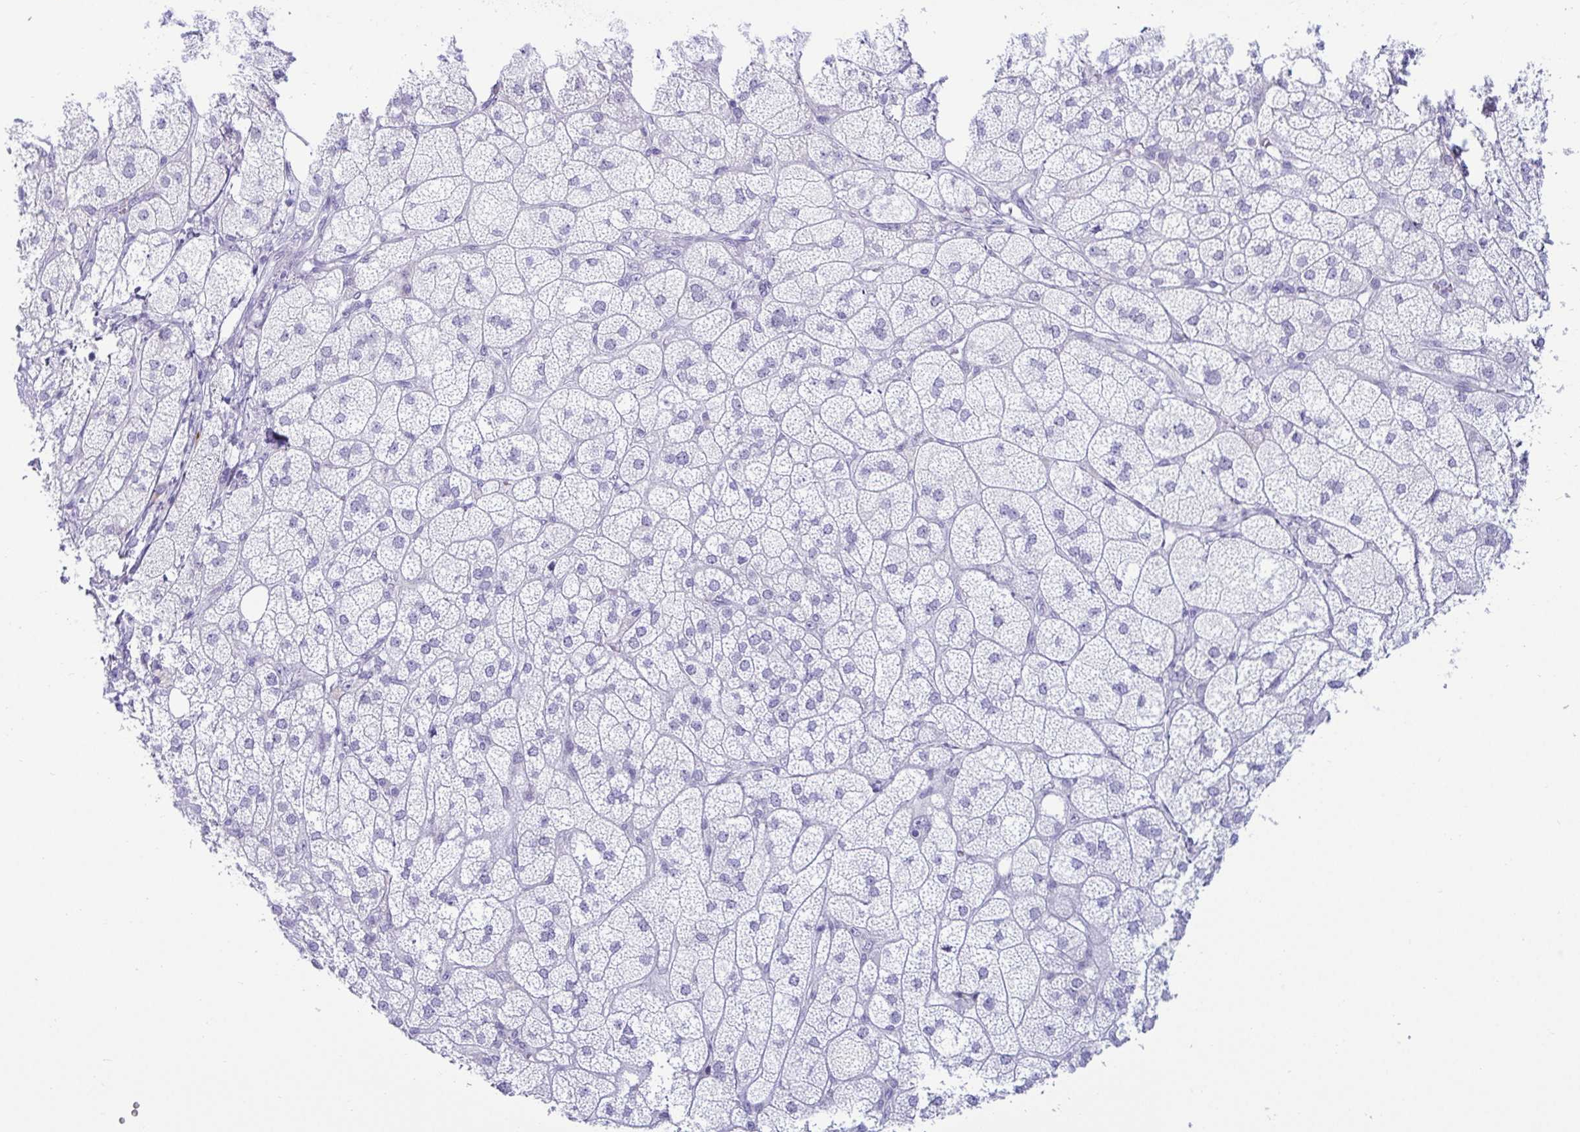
{"staining": {"intensity": "weak", "quantity": "<25%", "location": "nuclear"}, "tissue": "adrenal gland", "cell_type": "Glandular cells", "image_type": "normal", "snomed": [{"axis": "morphology", "description": "Normal tissue, NOS"}, {"axis": "topography", "description": "Adrenal gland"}], "caption": "Glandular cells show no significant protein staining in benign adrenal gland. The staining was performed using DAB (3,3'-diaminobenzidine) to visualize the protein expression in brown, while the nuclei were stained in blue with hematoxylin (Magnification: 20x).", "gene": "TFPI2", "patient": {"sex": "female", "age": 60}}